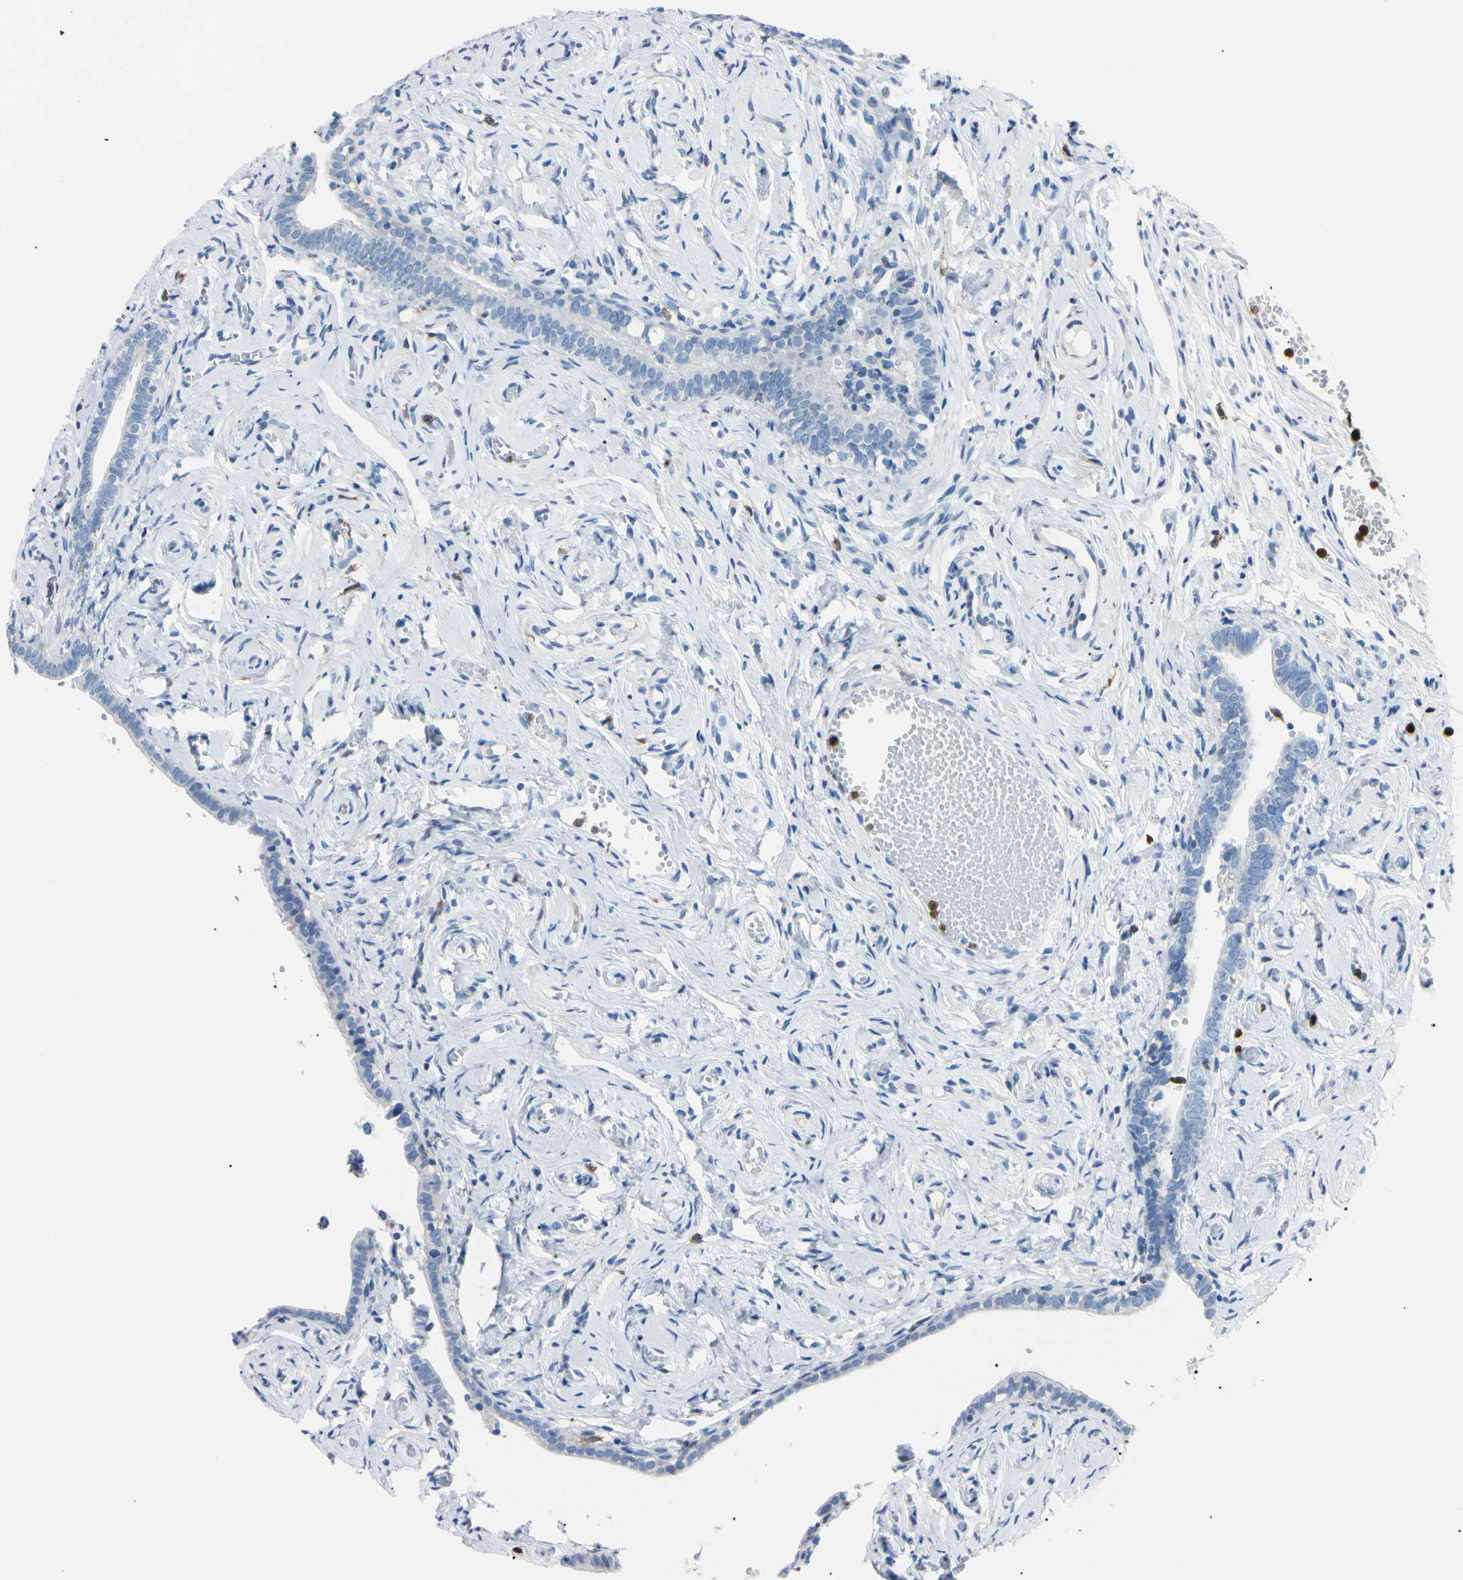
{"staining": {"intensity": "negative", "quantity": "none", "location": "none"}, "tissue": "fallopian tube", "cell_type": "Glandular cells", "image_type": "normal", "snomed": [{"axis": "morphology", "description": "Normal tissue, NOS"}, {"axis": "topography", "description": "Fallopian tube"}], "caption": "Immunohistochemistry photomicrograph of benign fallopian tube: human fallopian tube stained with DAB (3,3'-diaminobenzidine) reveals no significant protein expression in glandular cells.", "gene": "NCF4", "patient": {"sex": "female", "age": 71}}